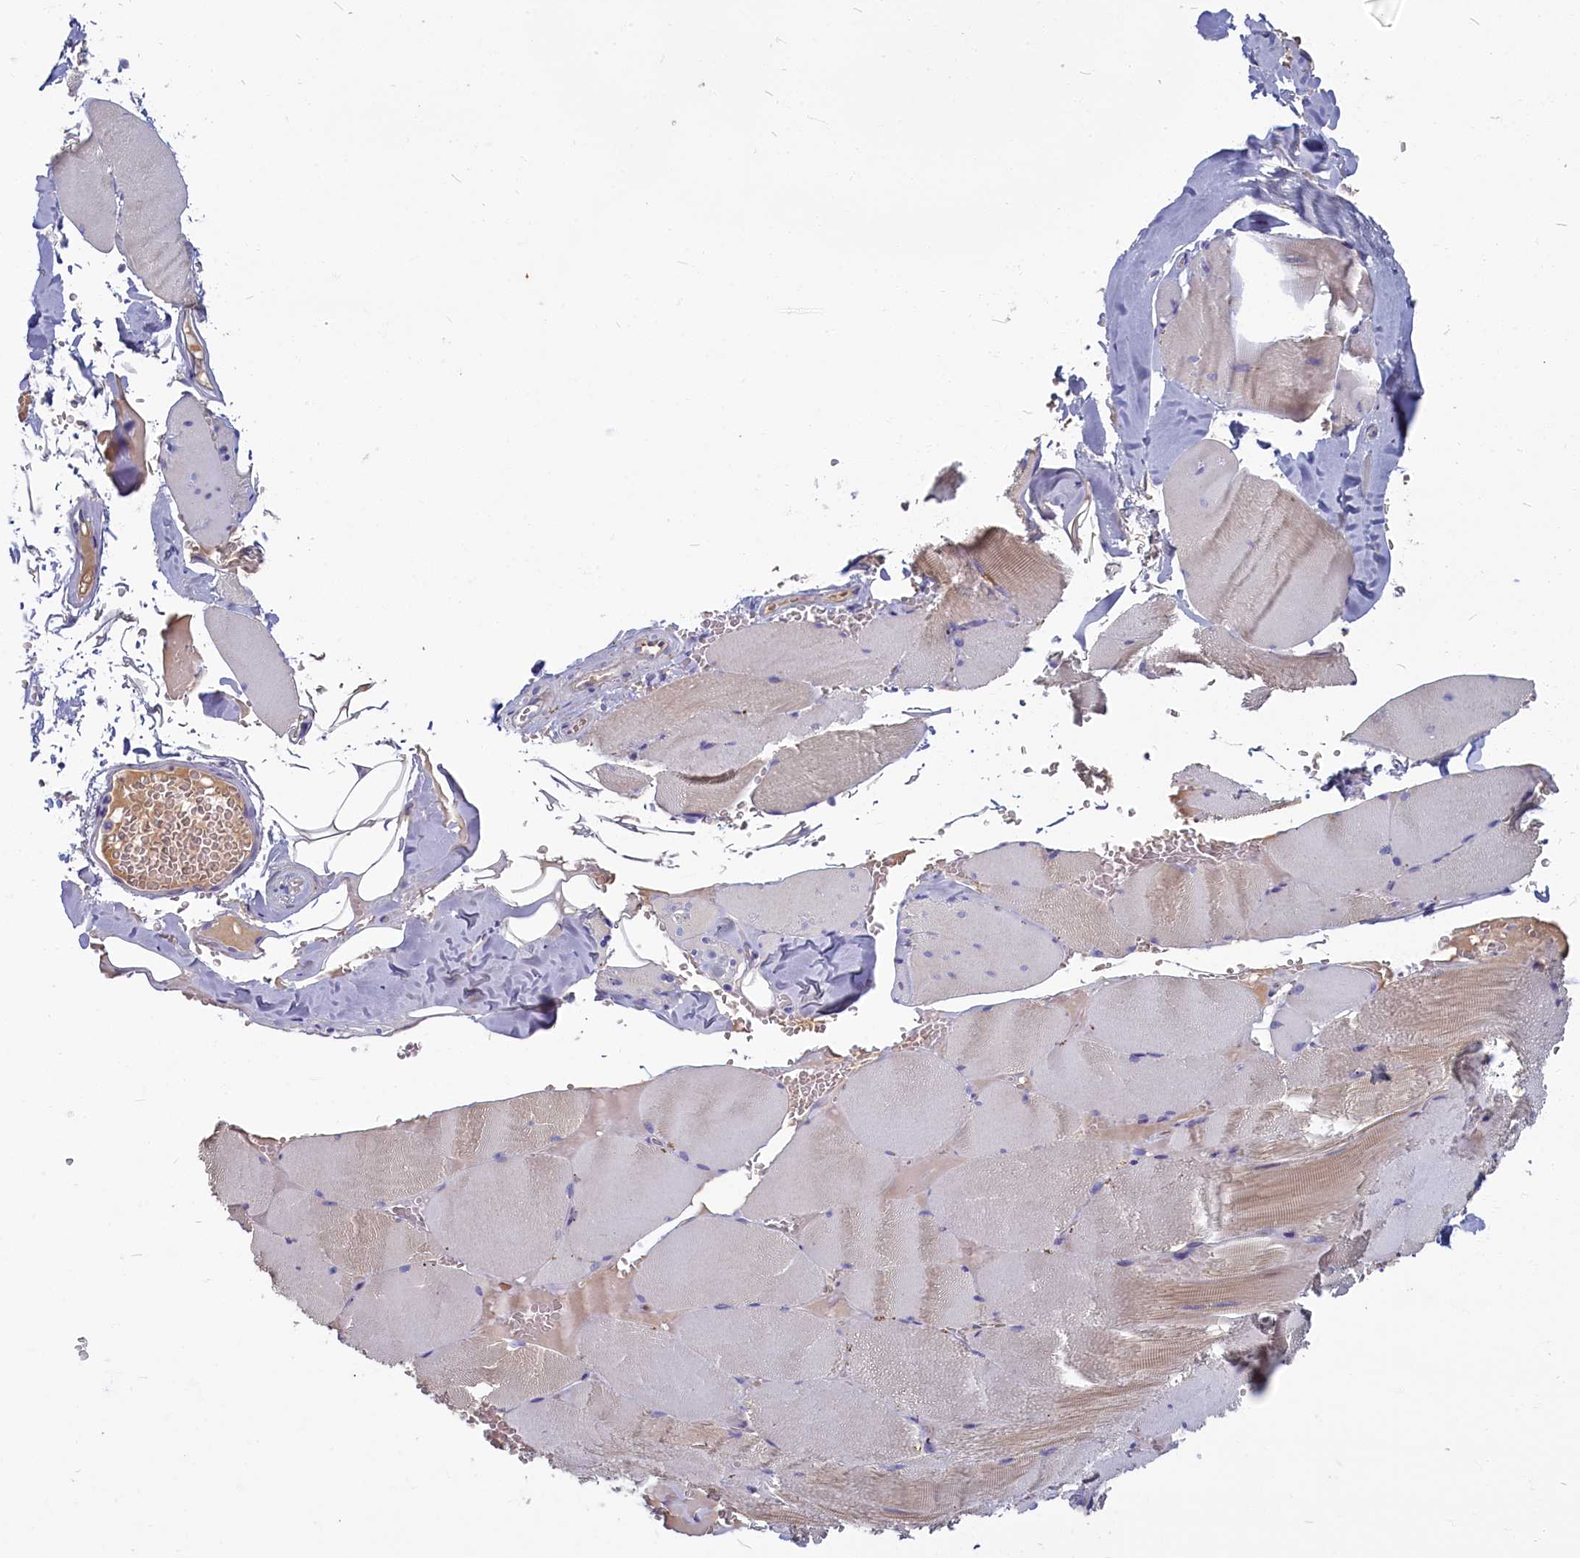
{"staining": {"intensity": "weak", "quantity": "<25%", "location": "cytoplasmic/membranous"}, "tissue": "skeletal muscle", "cell_type": "Myocytes", "image_type": "normal", "snomed": [{"axis": "morphology", "description": "Normal tissue, NOS"}, {"axis": "topography", "description": "Skeletal muscle"}, {"axis": "topography", "description": "Head-Neck"}], "caption": "Immunohistochemistry (IHC) image of unremarkable human skeletal muscle stained for a protein (brown), which exhibits no staining in myocytes.", "gene": "SV2C", "patient": {"sex": "male", "age": 66}}